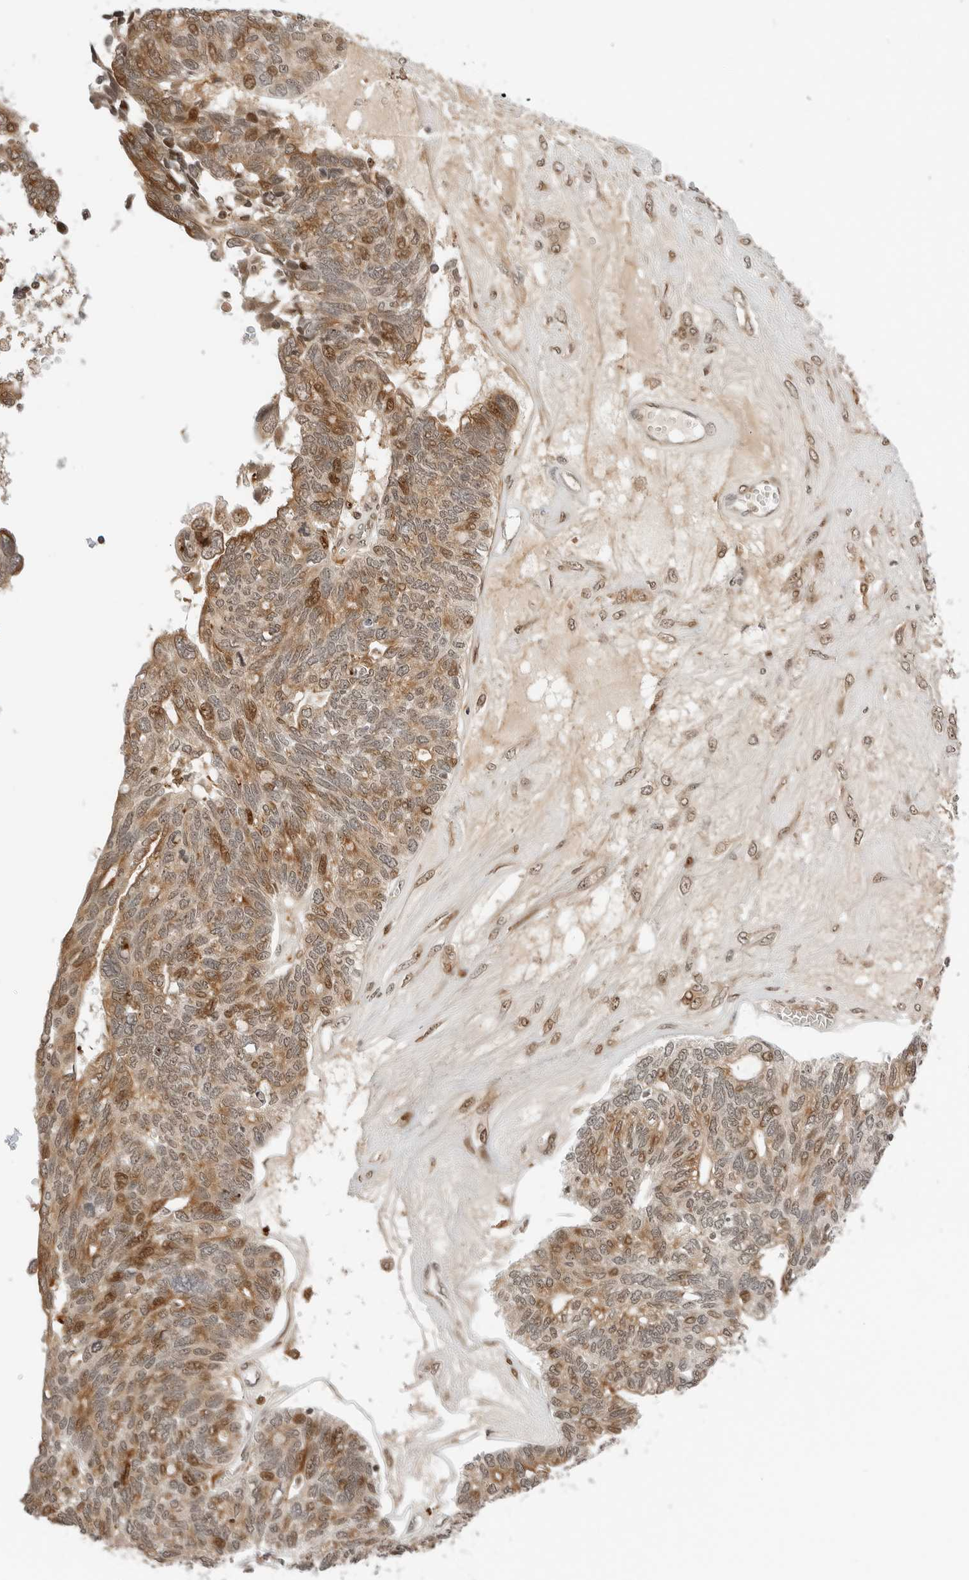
{"staining": {"intensity": "moderate", "quantity": "25%-75%", "location": "nuclear"}, "tissue": "ovarian cancer", "cell_type": "Tumor cells", "image_type": "cancer", "snomed": [{"axis": "morphology", "description": "Cystadenocarcinoma, serous, NOS"}, {"axis": "topography", "description": "Ovary"}], "caption": "Immunohistochemistry (IHC) photomicrograph of neoplastic tissue: ovarian cancer stained using IHC reveals medium levels of moderate protein expression localized specifically in the nuclear of tumor cells, appearing as a nuclear brown color.", "gene": "GEM", "patient": {"sex": "female", "age": 79}}